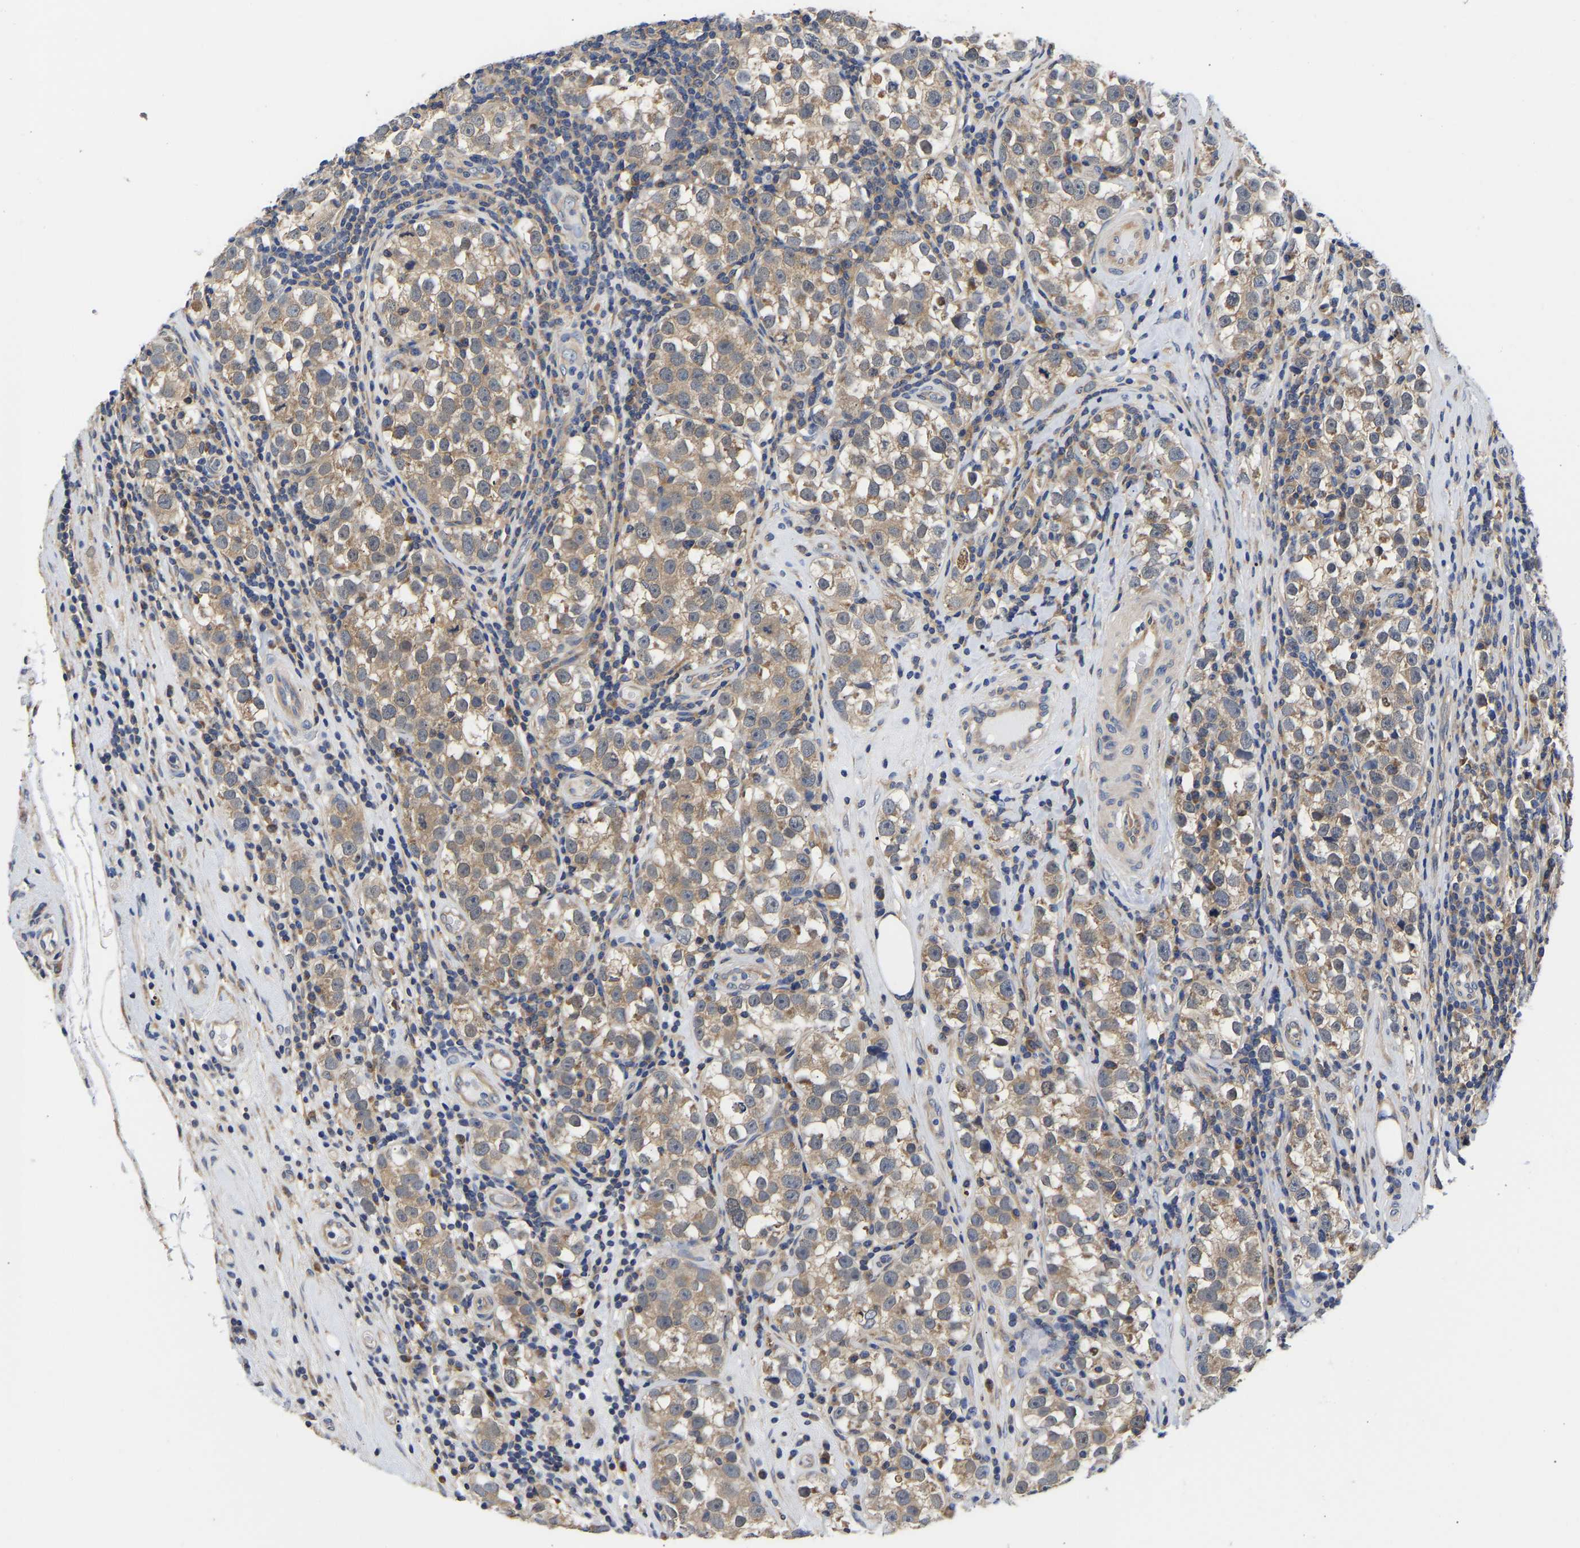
{"staining": {"intensity": "weak", "quantity": ">75%", "location": "cytoplasmic/membranous"}, "tissue": "testis cancer", "cell_type": "Tumor cells", "image_type": "cancer", "snomed": [{"axis": "morphology", "description": "Normal tissue, NOS"}, {"axis": "morphology", "description": "Seminoma, NOS"}, {"axis": "topography", "description": "Testis"}], "caption": "Testis cancer was stained to show a protein in brown. There is low levels of weak cytoplasmic/membranous staining in about >75% of tumor cells. (brown staining indicates protein expression, while blue staining denotes nuclei).", "gene": "CCDC6", "patient": {"sex": "male", "age": 43}}